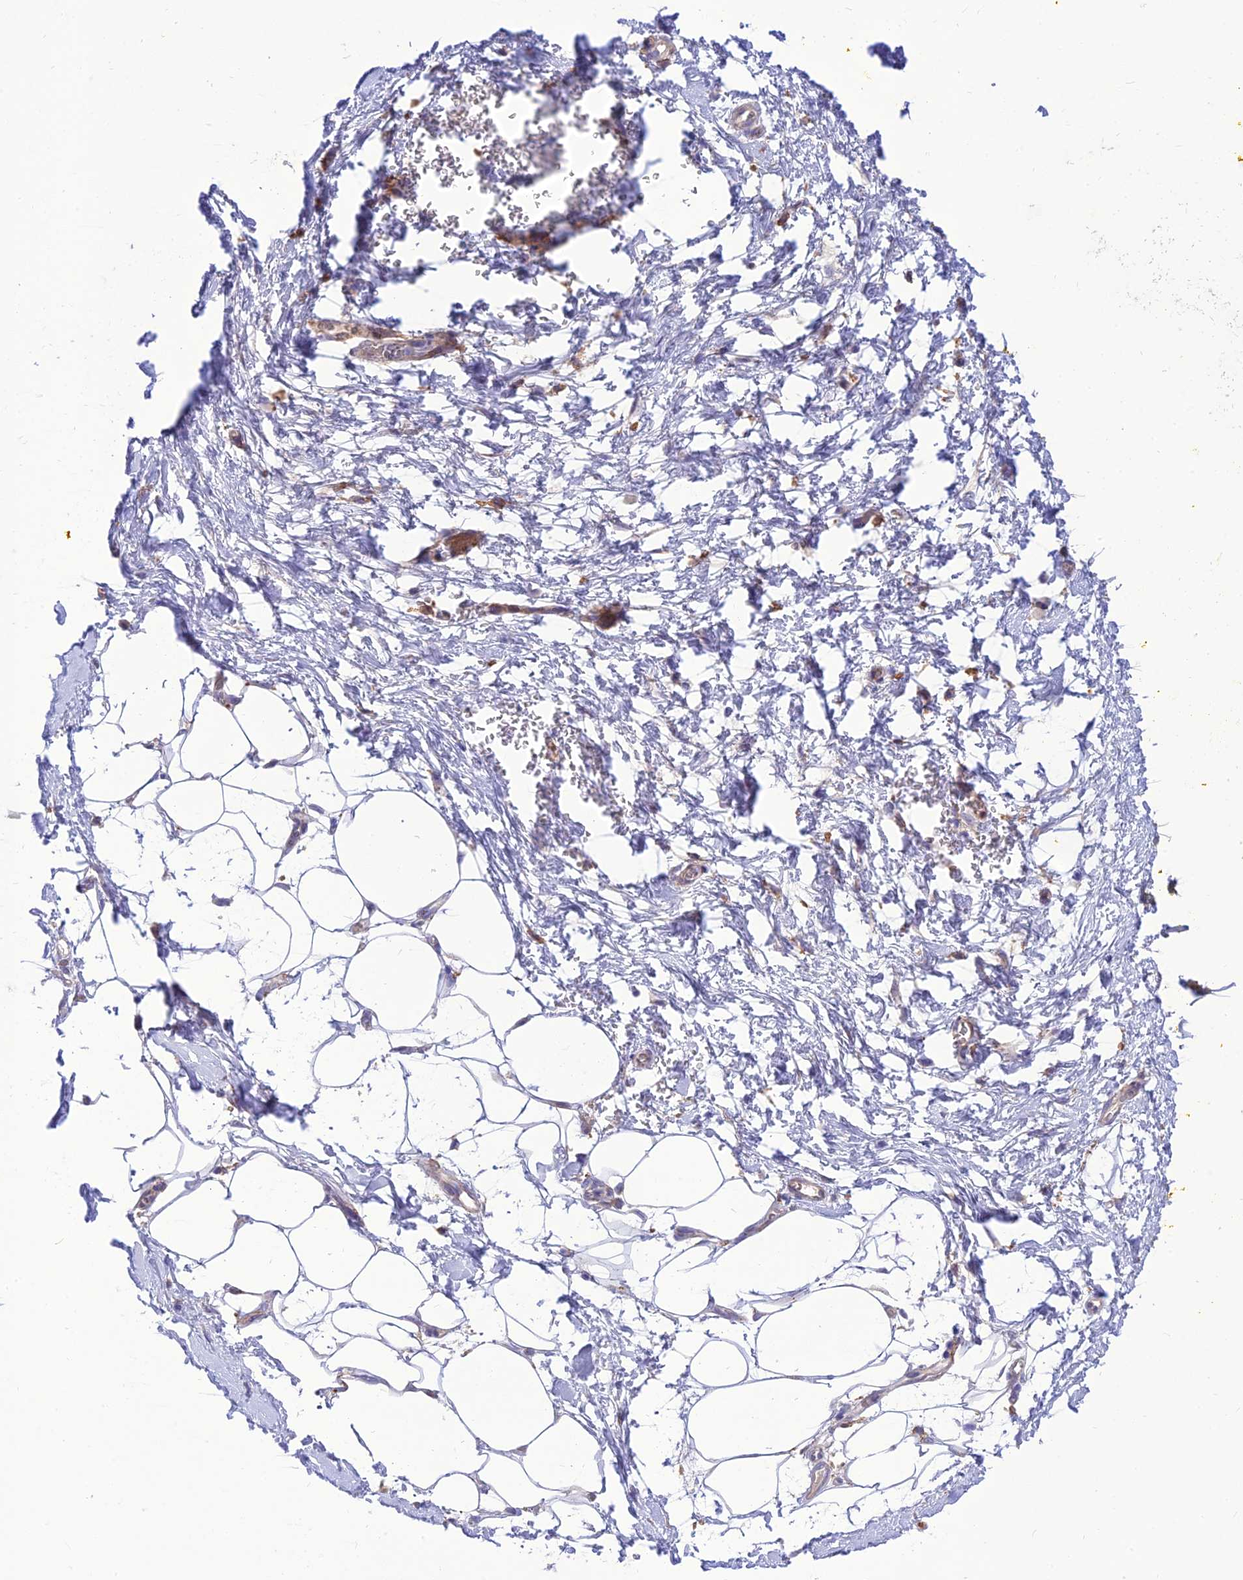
{"staining": {"intensity": "negative", "quantity": "none", "location": "none"}, "tissue": "adipose tissue", "cell_type": "Adipocytes", "image_type": "normal", "snomed": [{"axis": "morphology", "description": "Normal tissue, NOS"}, {"axis": "morphology", "description": "Adenocarcinoma, NOS"}, {"axis": "topography", "description": "Pancreas"}, {"axis": "topography", "description": "Peripheral nerve tissue"}], "caption": "IHC of normal human adipose tissue displays no positivity in adipocytes.", "gene": "TEKT3", "patient": {"sex": "male", "age": 59}}